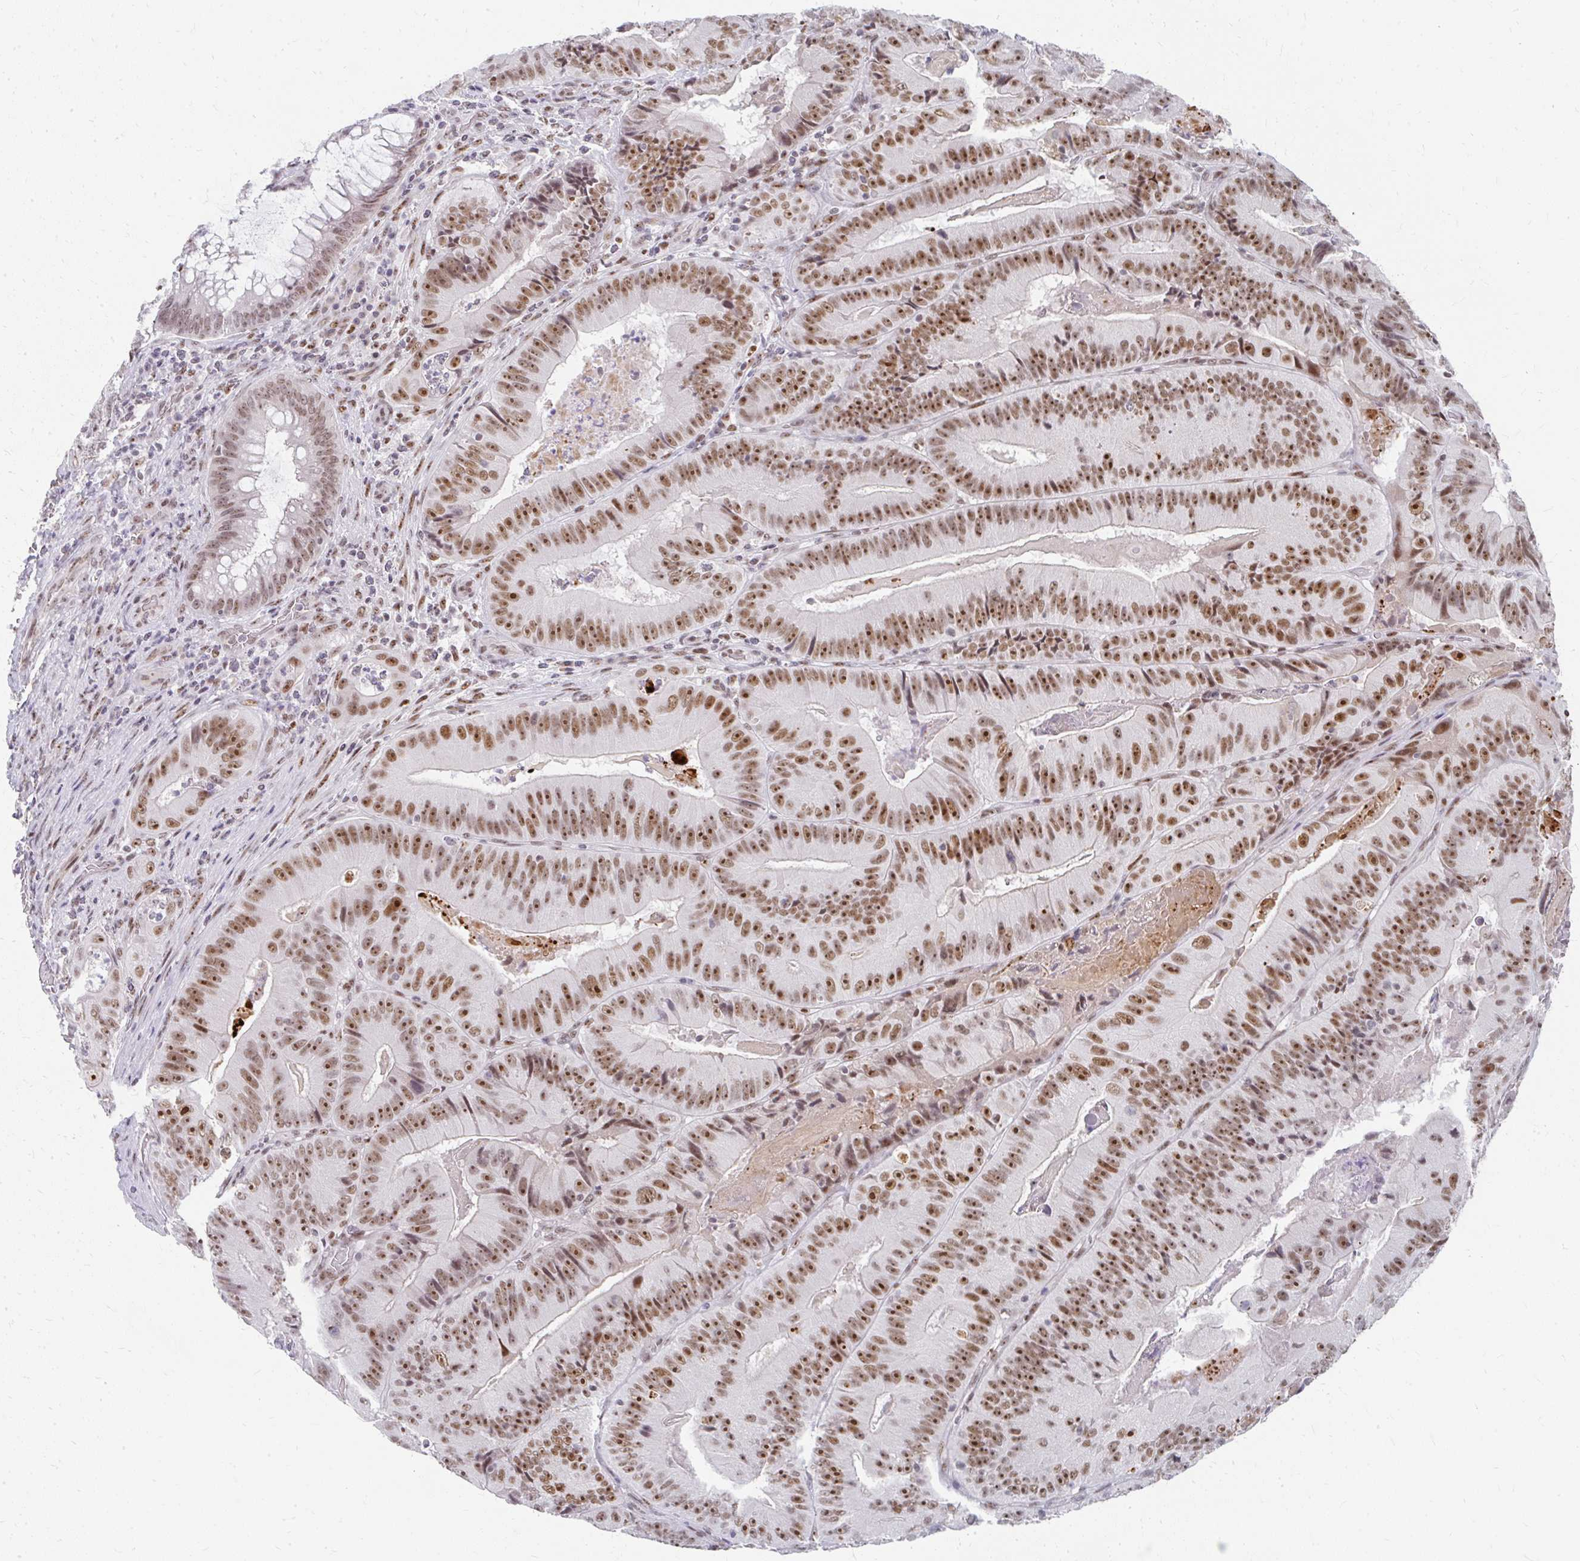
{"staining": {"intensity": "moderate", "quantity": ">75%", "location": "nuclear"}, "tissue": "colorectal cancer", "cell_type": "Tumor cells", "image_type": "cancer", "snomed": [{"axis": "morphology", "description": "Adenocarcinoma, NOS"}, {"axis": "topography", "description": "Colon"}], "caption": "Adenocarcinoma (colorectal) stained for a protein demonstrates moderate nuclear positivity in tumor cells. Nuclei are stained in blue.", "gene": "GTF2H1", "patient": {"sex": "female", "age": 86}}